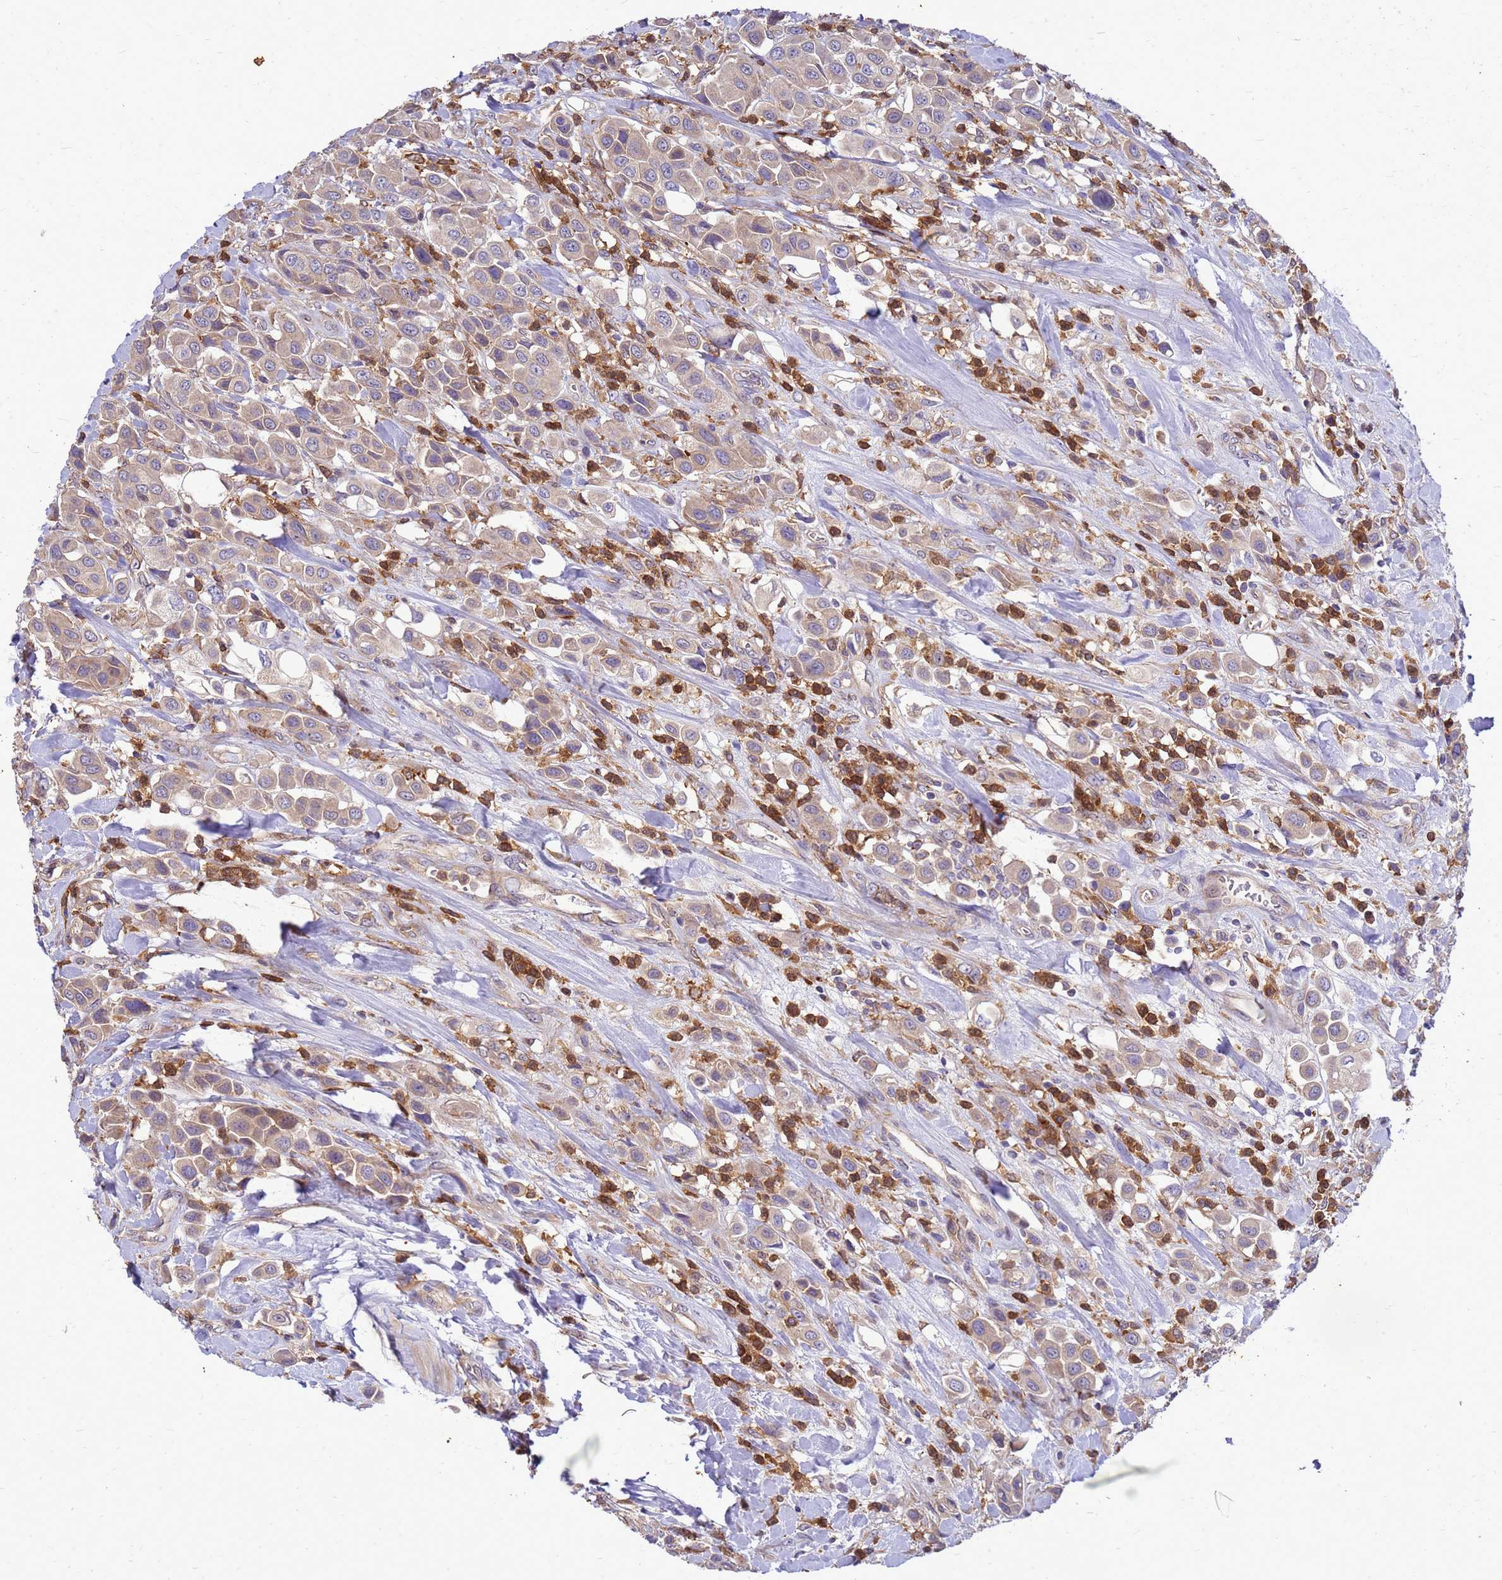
{"staining": {"intensity": "weak", "quantity": ">75%", "location": "cytoplasmic/membranous"}, "tissue": "urothelial cancer", "cell_type": "Tumor cells", "image_type": "cancer", "snomed": [{"axis": "morphology", "description": "Urothelial carcinoma, High grade"}, {"axis": "topography", "description": "Urinary bladder"}], "caption": "The photomicrograph exhibits staining of high-grade urothelial carcinoma, revealing weak cytoplasmic/membranous protein staining (brown color) within tumor cells.", "gene": "RNF215", "patient": {"sex": "male", "age": 50}}